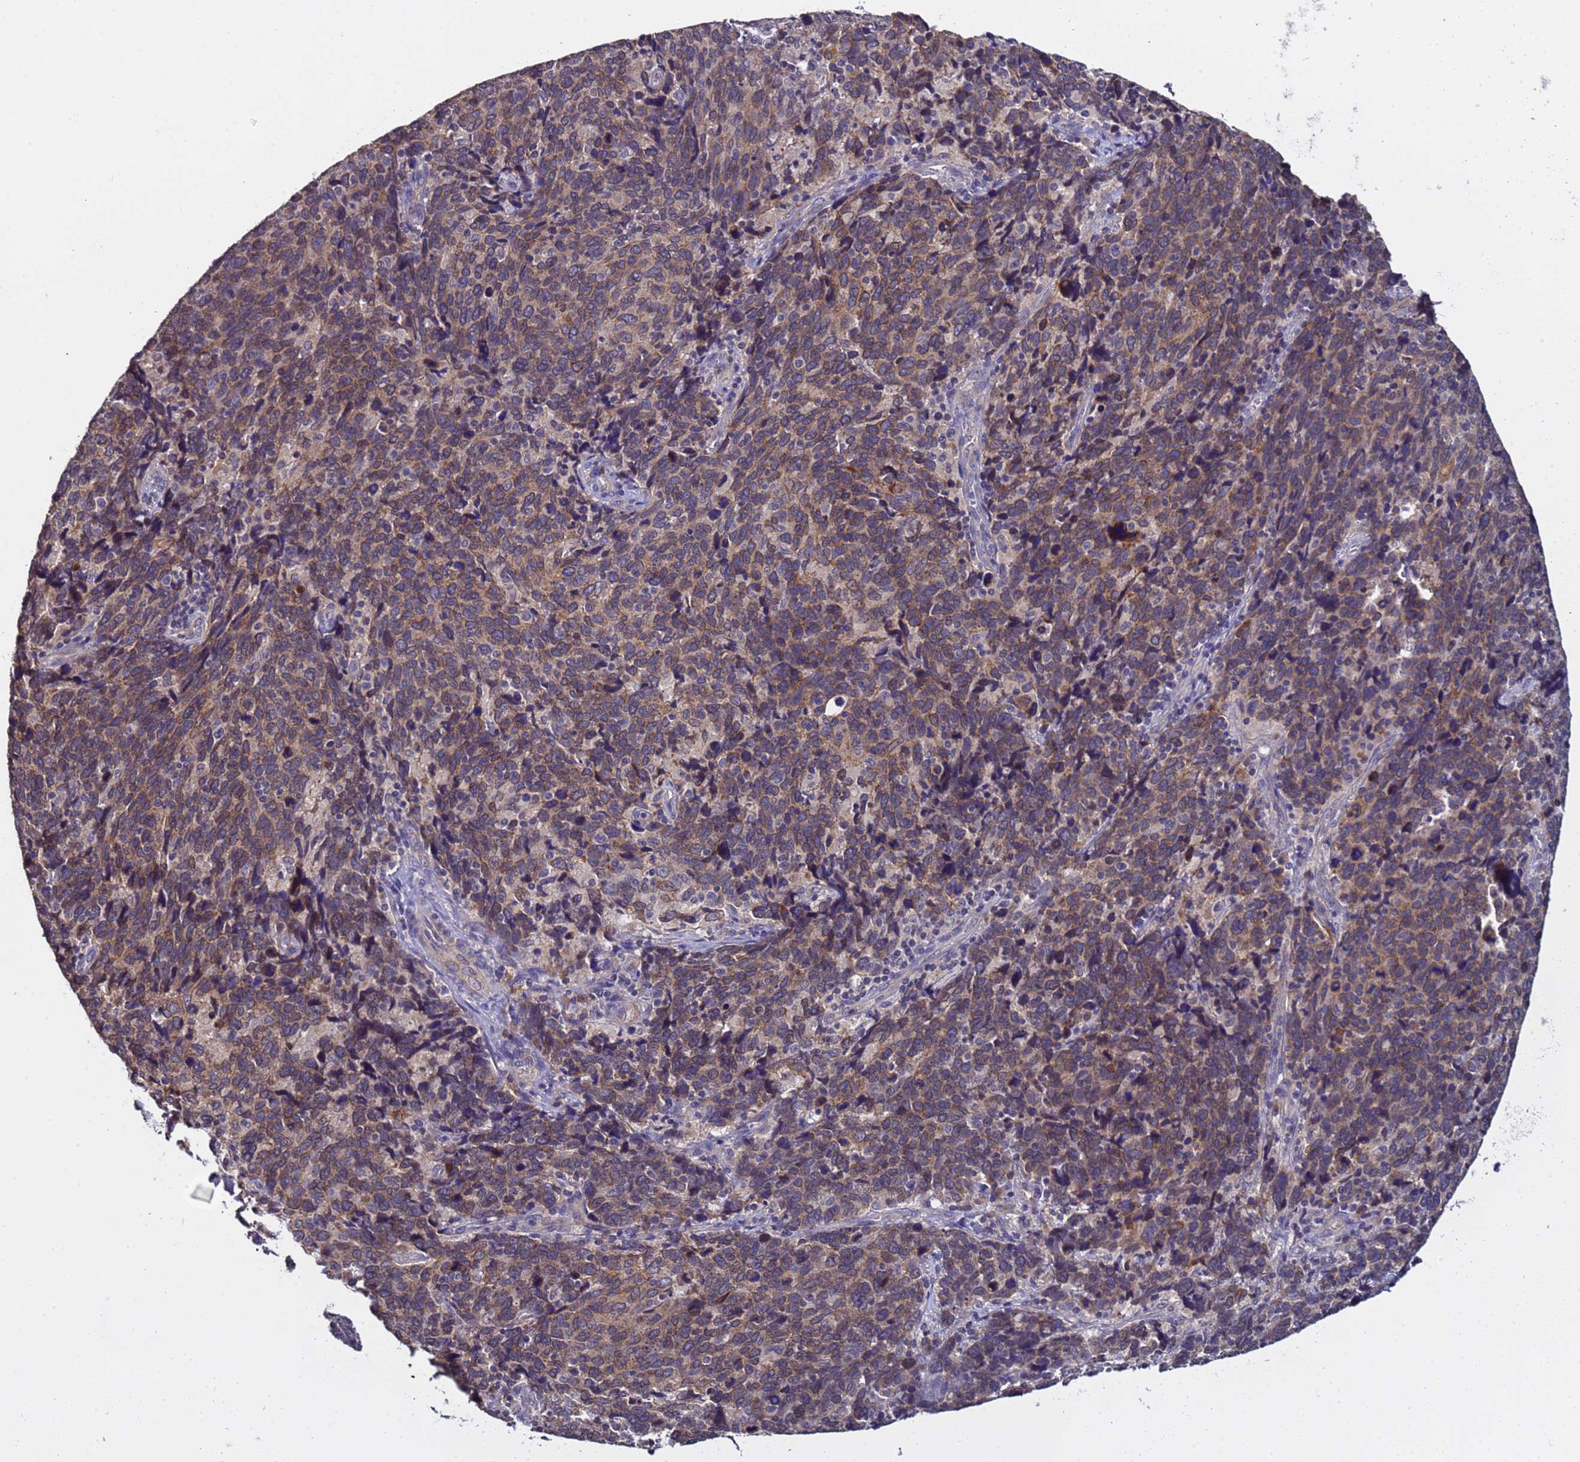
{"staining": {"intensity": "moderate", "quantity": ">75%", "location": "cytoplasmic/membranous"}, "tissue": "cervical cancer", "cell_type": "Tumor cells", "image_type": "cancer", "snomed": [{"axis": "morphology", "description": "Squamous cell carcinoma, NOS"}, {"axis": "topography", "description": "Cervix"}], "caption": "Immunohistochemistry image of neoplastic tissue: squamous cell carcinoma (cervical) stained using immunohistochemistry (IHC) reveals medium levels of moderate protein expression localized specifically in the cytoplasmic/membranous of tumor cells, appearing as a cytoplasmic/membranous brown color.", "gene": "ELMOD2", "patient": {"sex": "female", "age": 41}}